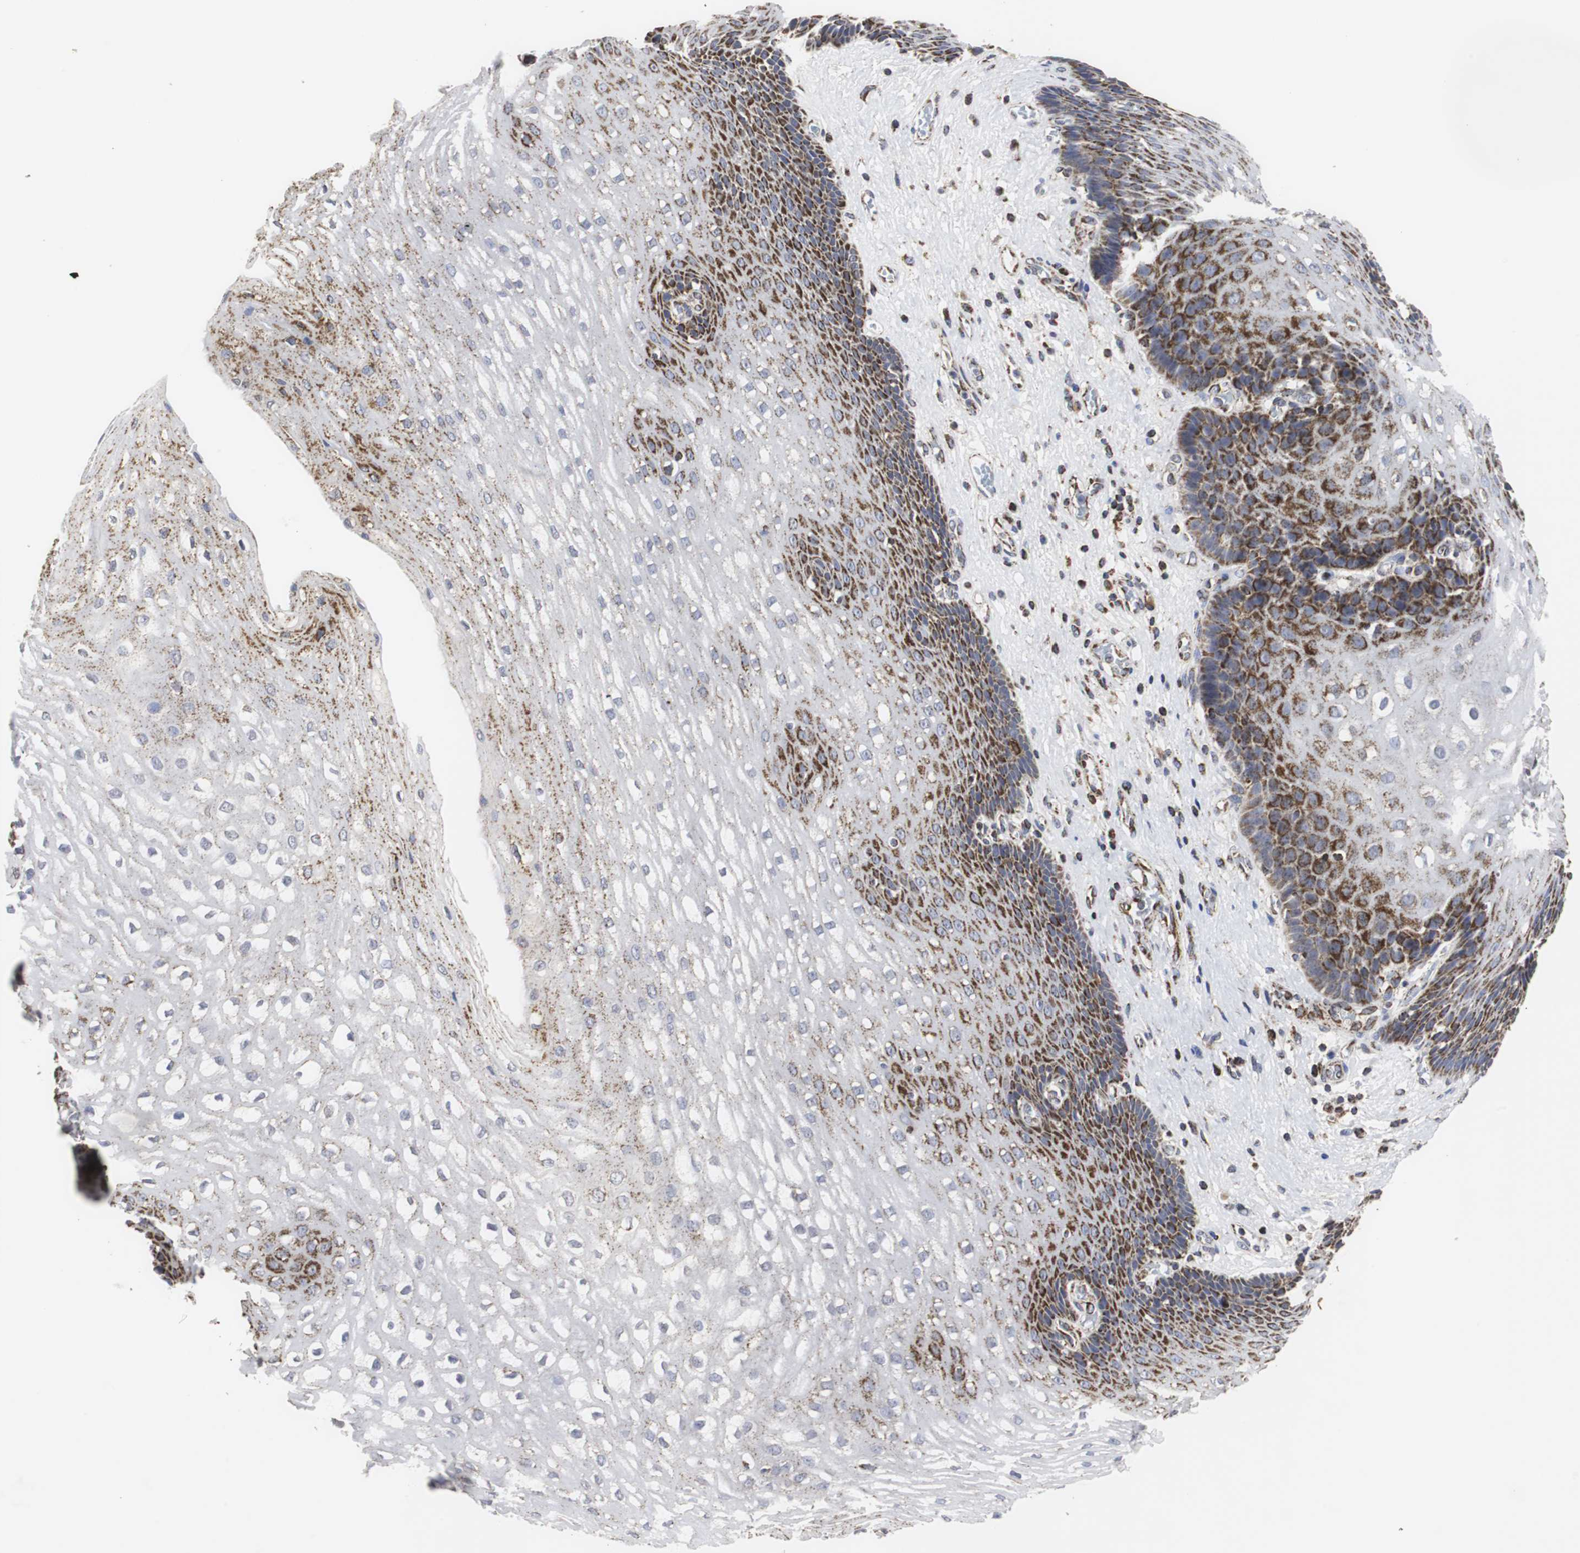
{"staining": {"intensity": "moderate", "quantity": "25%-75%", "location": "cytoplasmic/membranous"}, "tissue": "esophagus", "cell_type": "Squamous epithelial cells", "image_type": "normal", "snomed": [{"axis": "morphology", "description": "Normal tissue, NOS"}, {"axis": "topography", "description": "Esophagus"}], "caption": "The image demonstrates staining of benign esophagus, revealing moderate cytoplasmic/membranous protein staining (brown color) within squamous epithelial cells.", "gene": "HSD17B10", "patient": {"sex": "male", "age": 48}}